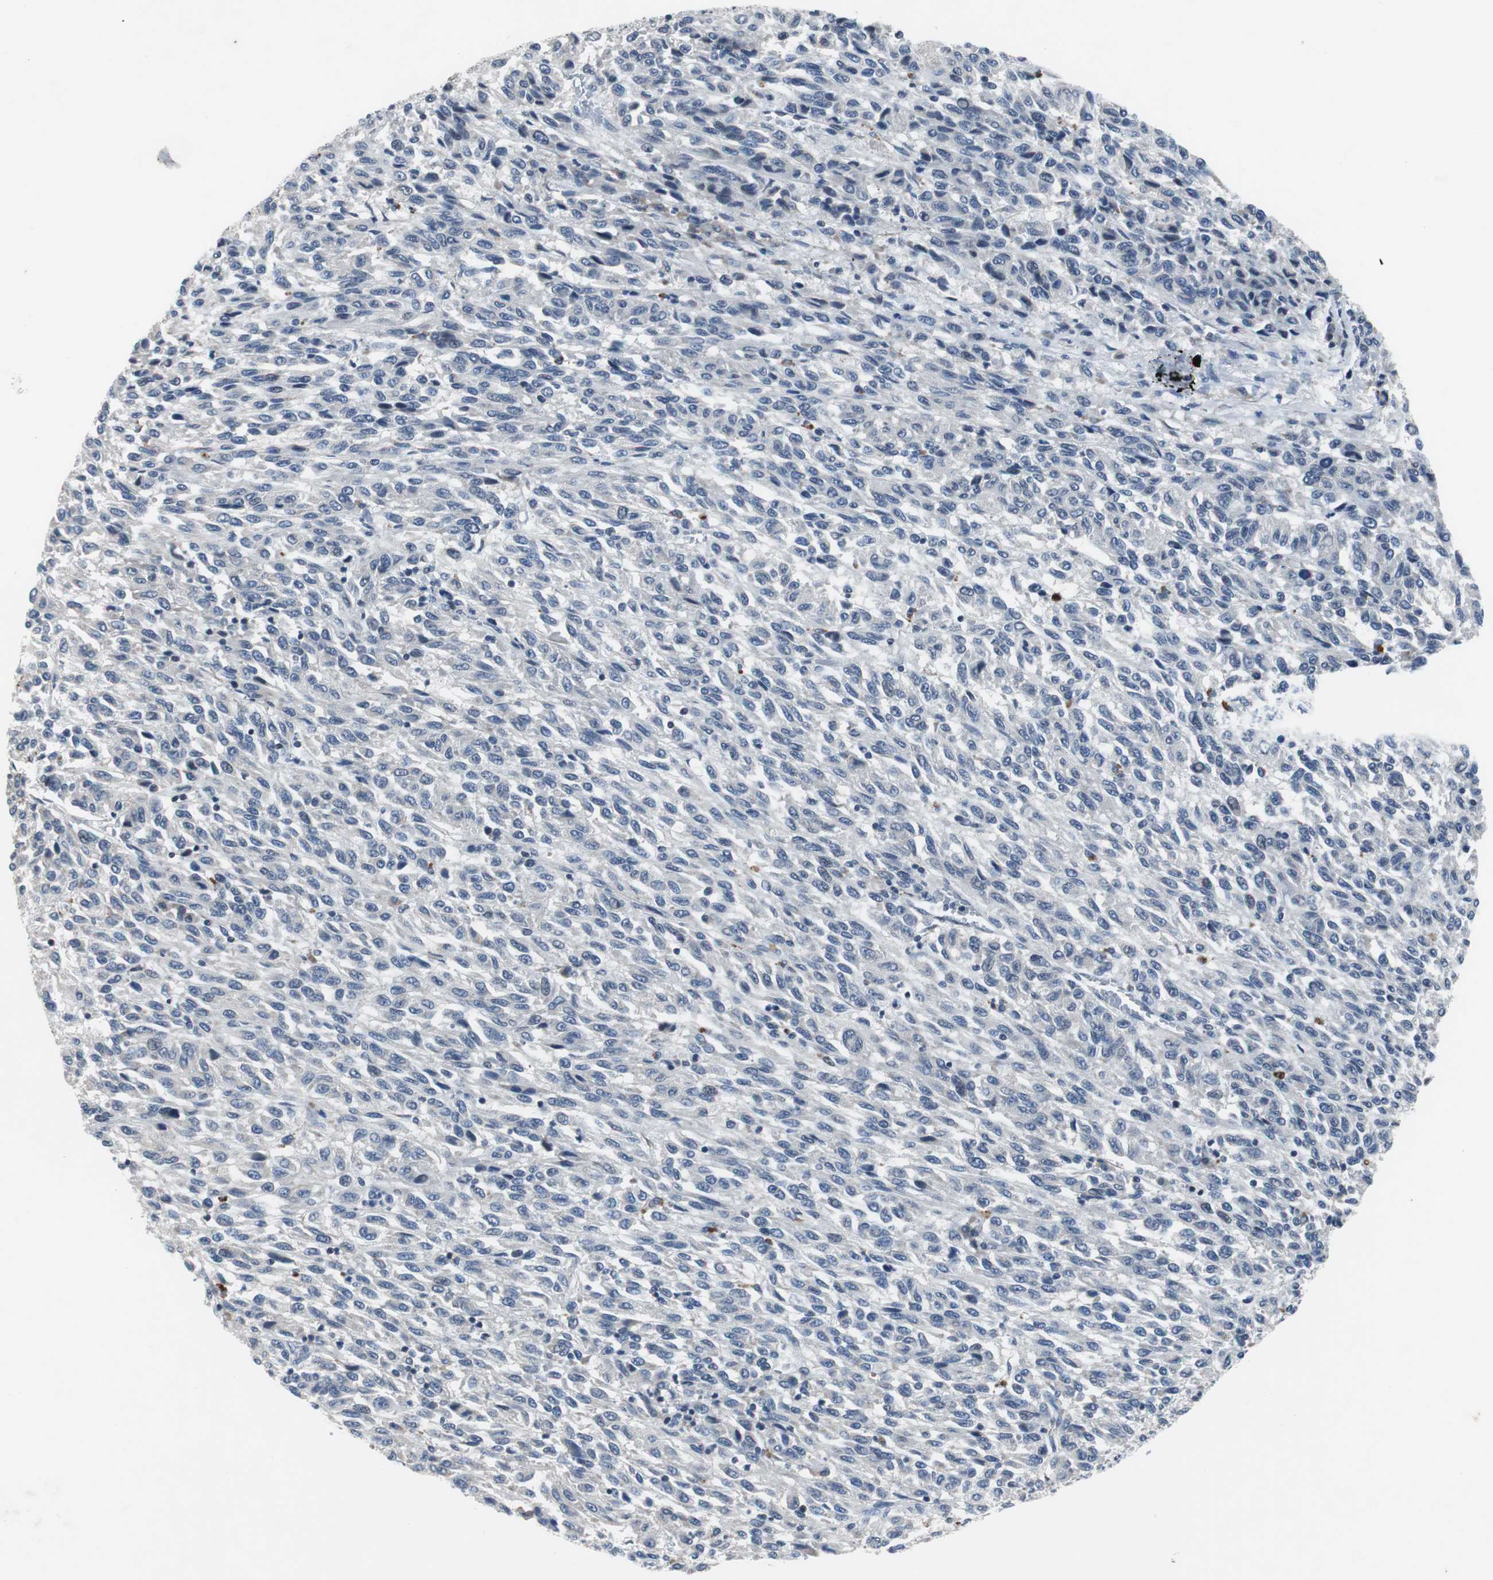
{"staining": {"intensity": "negative", "quantity": "none", "location": "none"}, "tissue": "melanoma", "cell_type": "Tumor cells", "image_type": "cancer", "snomed": [{"axis": "morphology", "description": "Malignant melanoma, Metastatic site"}, {"axis": "topography", "description": "Lung"}], "caption": "Melanoma stained for a protein using immunohistochemistry (IHC) reveals no staining tumor cells.", "gene": "TP63", "patient": {"sex": "male", "age": 64}}